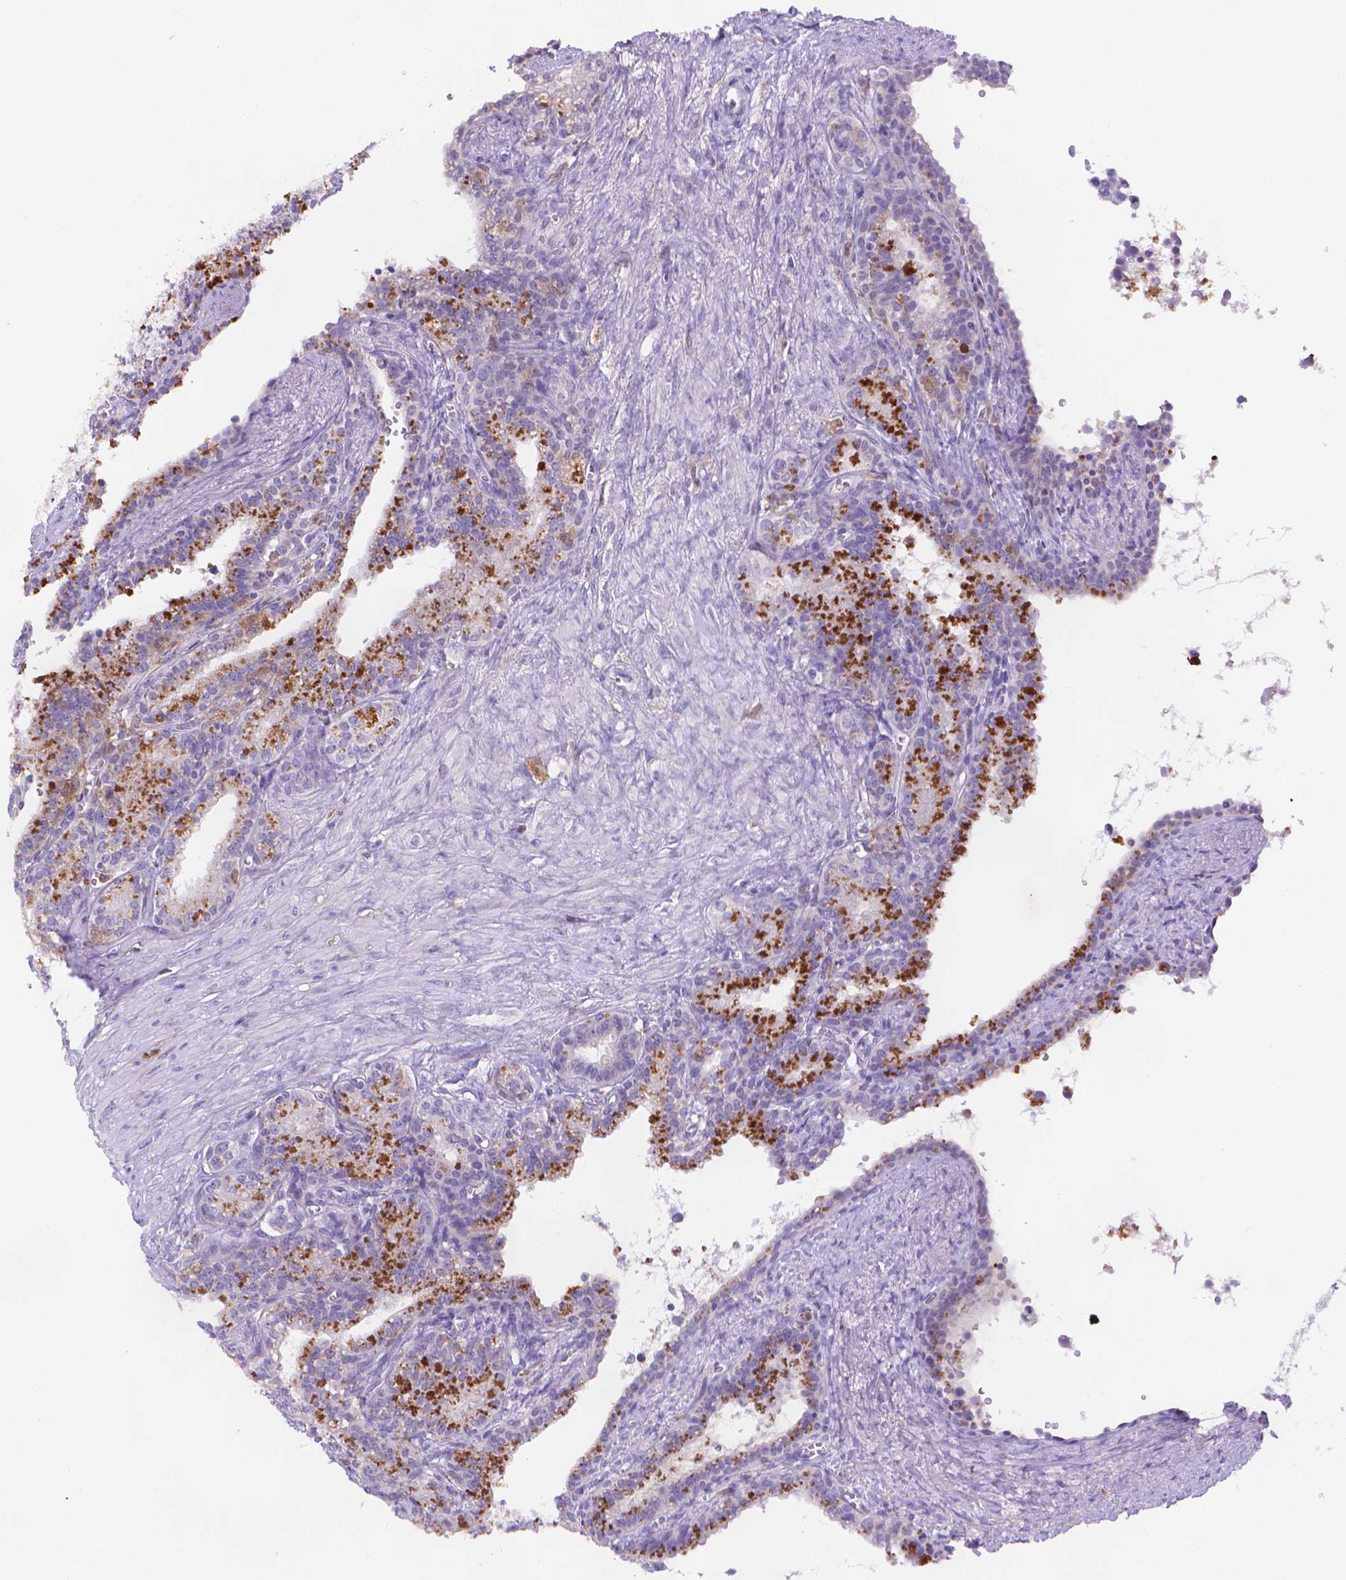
{"staining": {"intensity": "negative", "quantity": "none", "location": "none"}, "tissue": "seminal vesicle", "cell_type": "Glandular cells", "image_type": "normal", "snomed": [{"axis": "morphology", "description": "Normal tissue, NOS"}, {"axis": "morphology", "description": "Urothelial carcinoma, NOS"}, {"axis": "topography", "description": "Urinary bladder"}, {"axis": "topography", "description": "Seminal veicle"}], "caption": "Immunohistochemistry (IHC) histopathology image of unremarkable seminal vesicle stained for a protein (brown), which exhibits no expression in glandular cells.", "gene": "FGD2", "patient": {"sex": "male", "age": 76}}